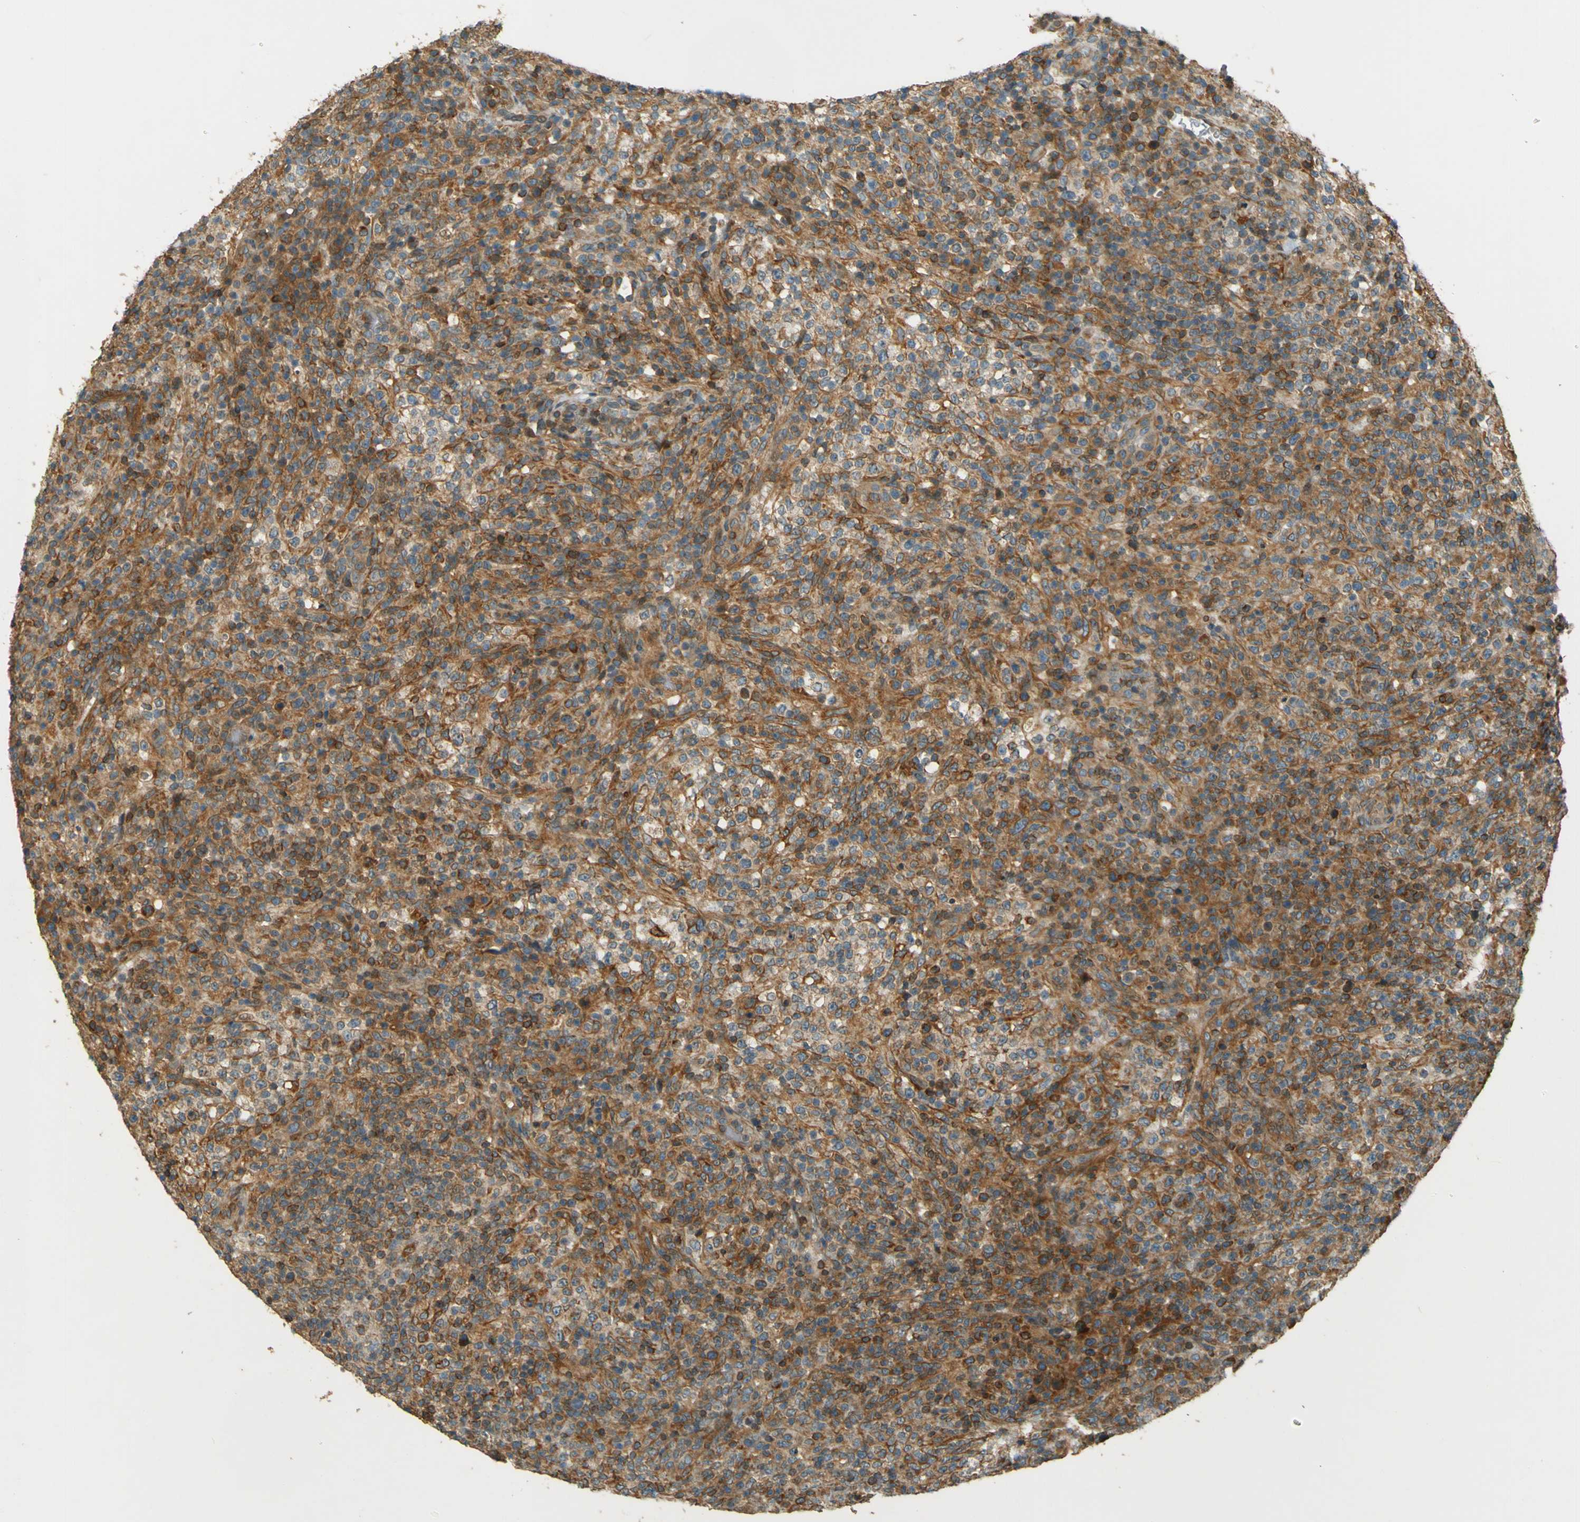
{"staining": {"intensity": "moderate", "quantity": ">75%", "location": "cytoplasmic/membranous"}, "tissue": "lymphoma", "cell_type": "Tumor cells", "image_type": "cancer", "snomed": [{"axis": "morphology", "description": "Malignant lymphoma, non-Hodgkin's type, High grade"}, {"axis": "topography", "description": "Lymph node"}], "caption": "High-grade malignant lymphoma, non-Hodgkin's type stained with DAB (3,3'-diaminobenzidine) immunohistochemistry reveals medium levels of moderate cytoplasmic/membranous expression in approximately >75% of tumor cells.", "gene": "LPCAT1", "patient": {"sex": "female", "age": 76}}